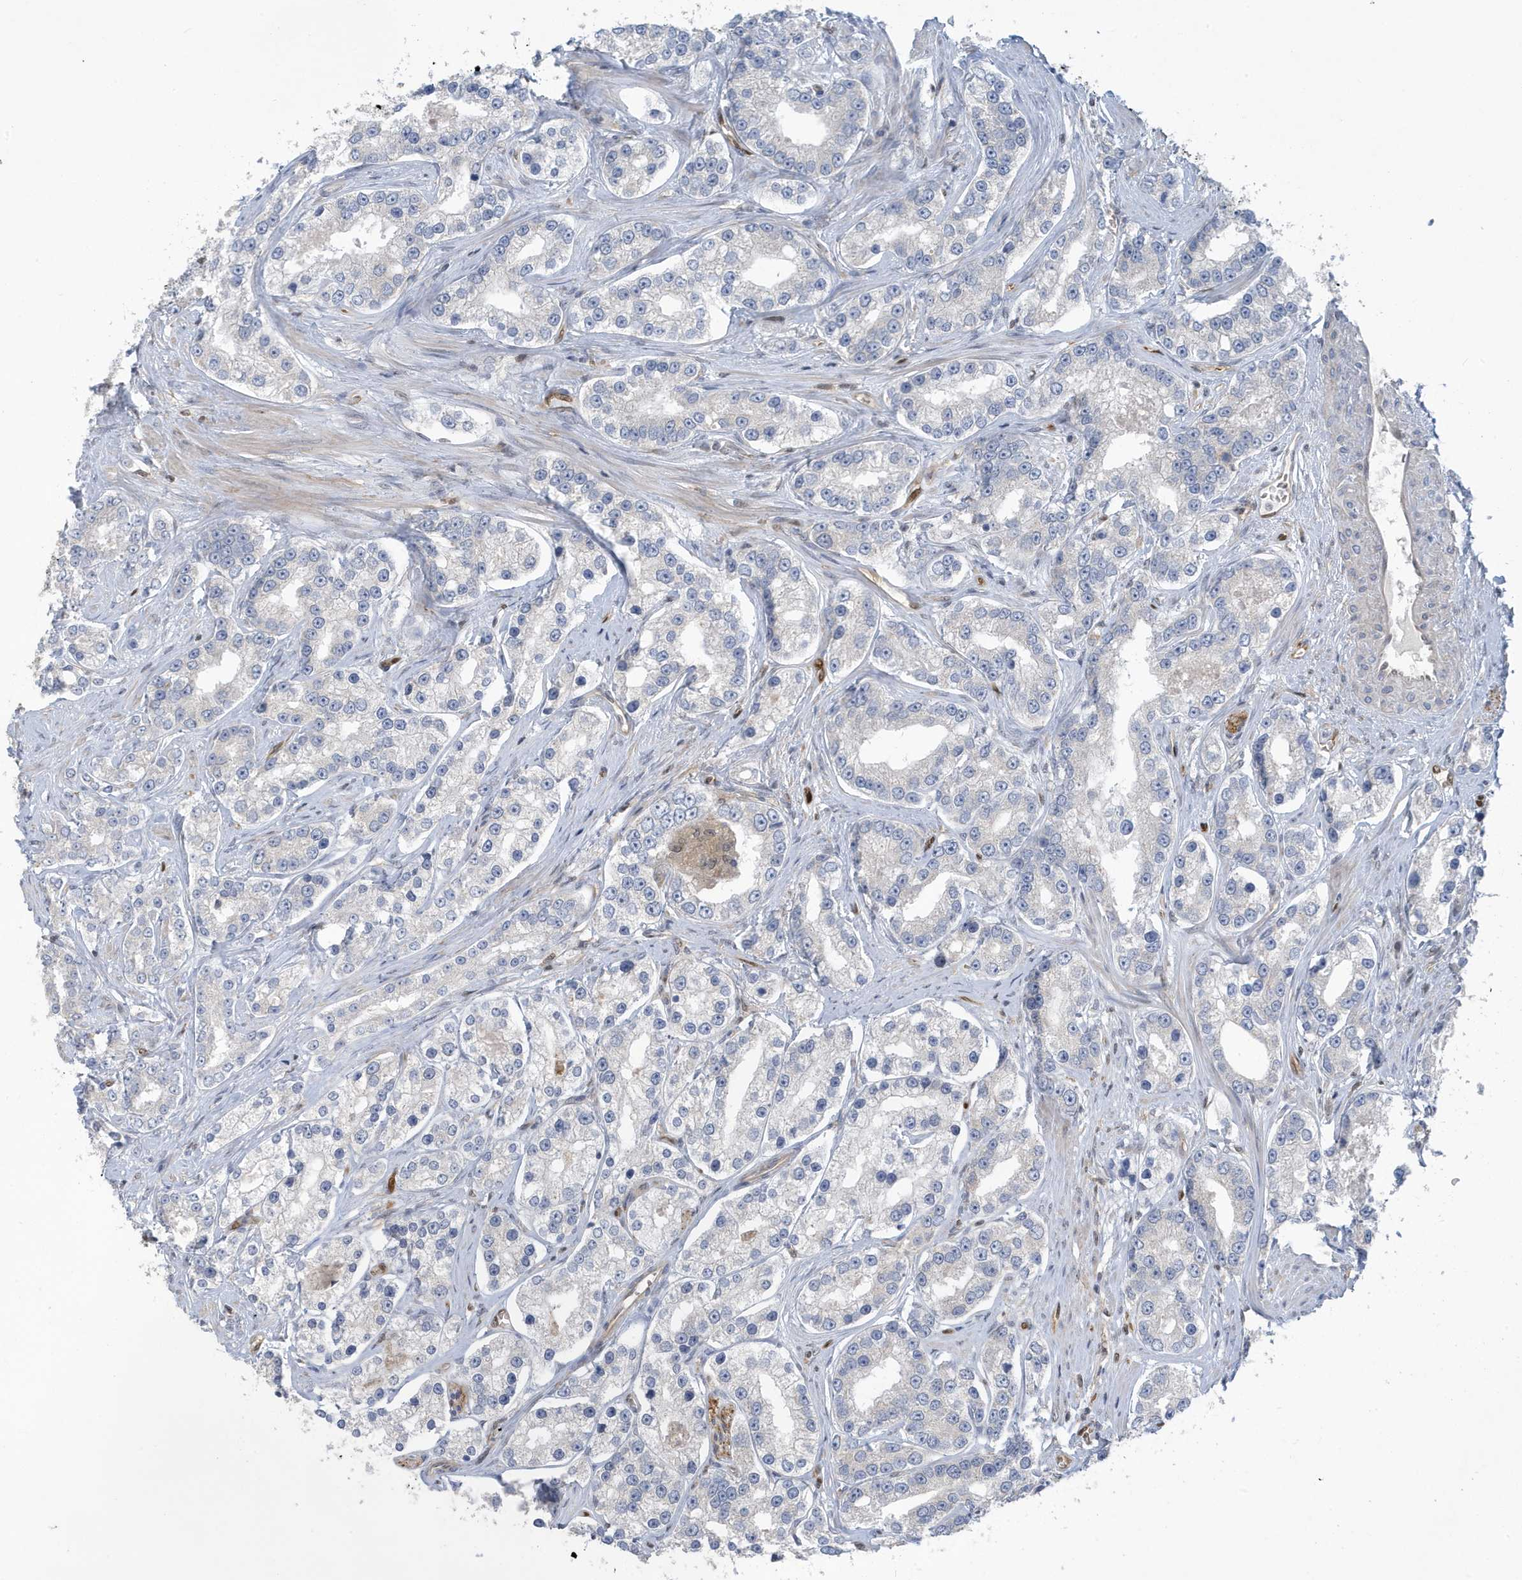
{"staining": {"intensity": "negative", "quantity": "none", "location": "none"}, "tissue": "prostate cancer", "cell_type": "Tumor cells", "image_type": "cancer", "snomed": [{"axis": "morphology", "description": "Normal tissue, NOS"}, {"axis": "morphology", "description": "Adenocarcinoma, High grade"}, {"axis": "topography", "description": "Prostate"}], "caption": "DAB immunohistochemical staining of human prostate cancer reveals no significant staining in tumor cells. (IHC, brightfield microscopy, high magnification).", "gene": "NCOA7", "patient": {"sex": "male", "age": 83}}